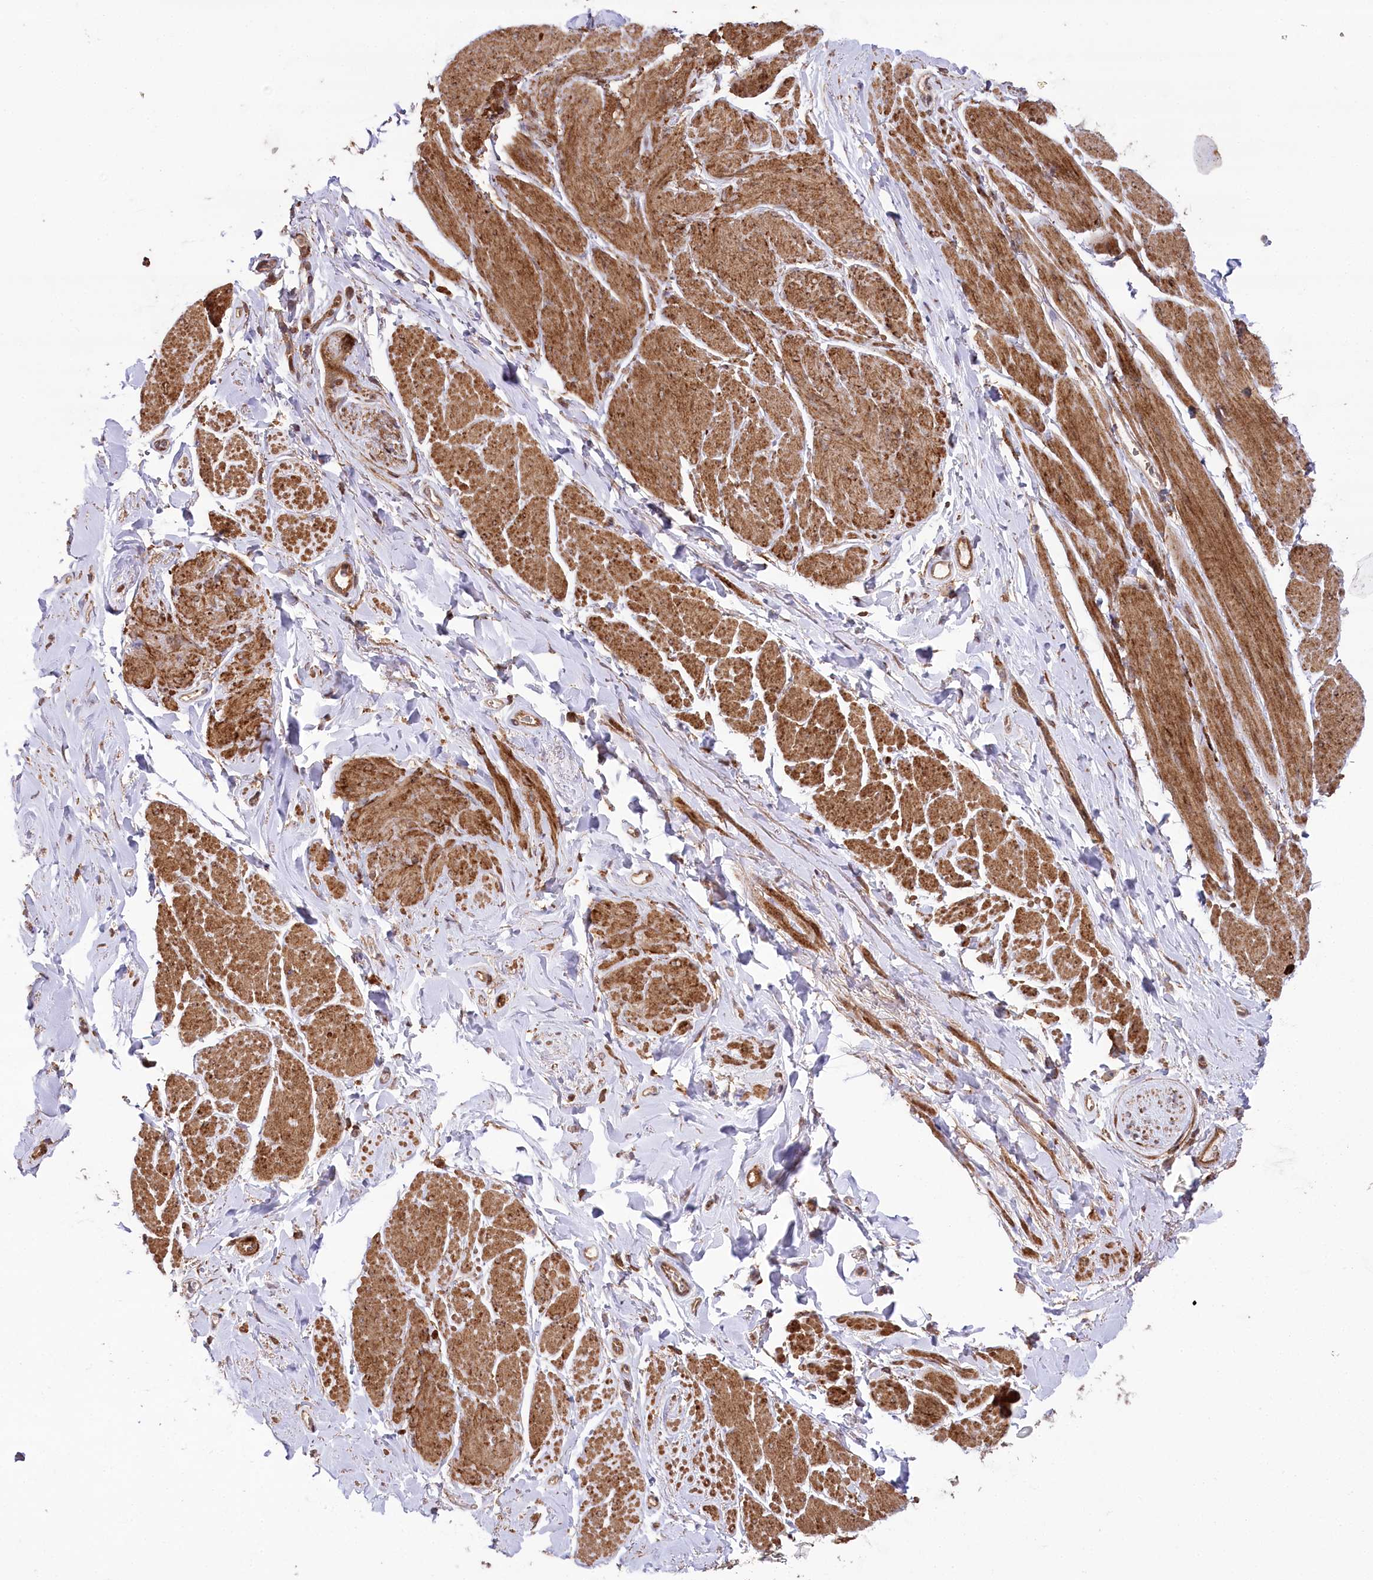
{"staining": {"intensity": "moderate", "quantity": ">75%", "location": "cytoplasmic/membranous"}, "tissue": "smooth muscle", "cell_type": "Smooth muscle cells", "image_type": "normal", "snomed": [{"axis": "morphology", "description": "Normal tissue, NOS"}, {"axis": "topography", "description": "Smooth muscle"}, {"axis": "topography", "description": "Peripheral nerve tissue"}], "caption": "High-power microscopy captured an immunohistochemistry photomicrograph of benign smooth muscle, revealing moderate cytoplasmic/membranous positivity in about >75% of smooth muscle cells. The protein of interest is shown in brown color, while the nuclei are stained blue.", "gene": "CCDC91", "patient": {"sex": "male", "age": 69}}